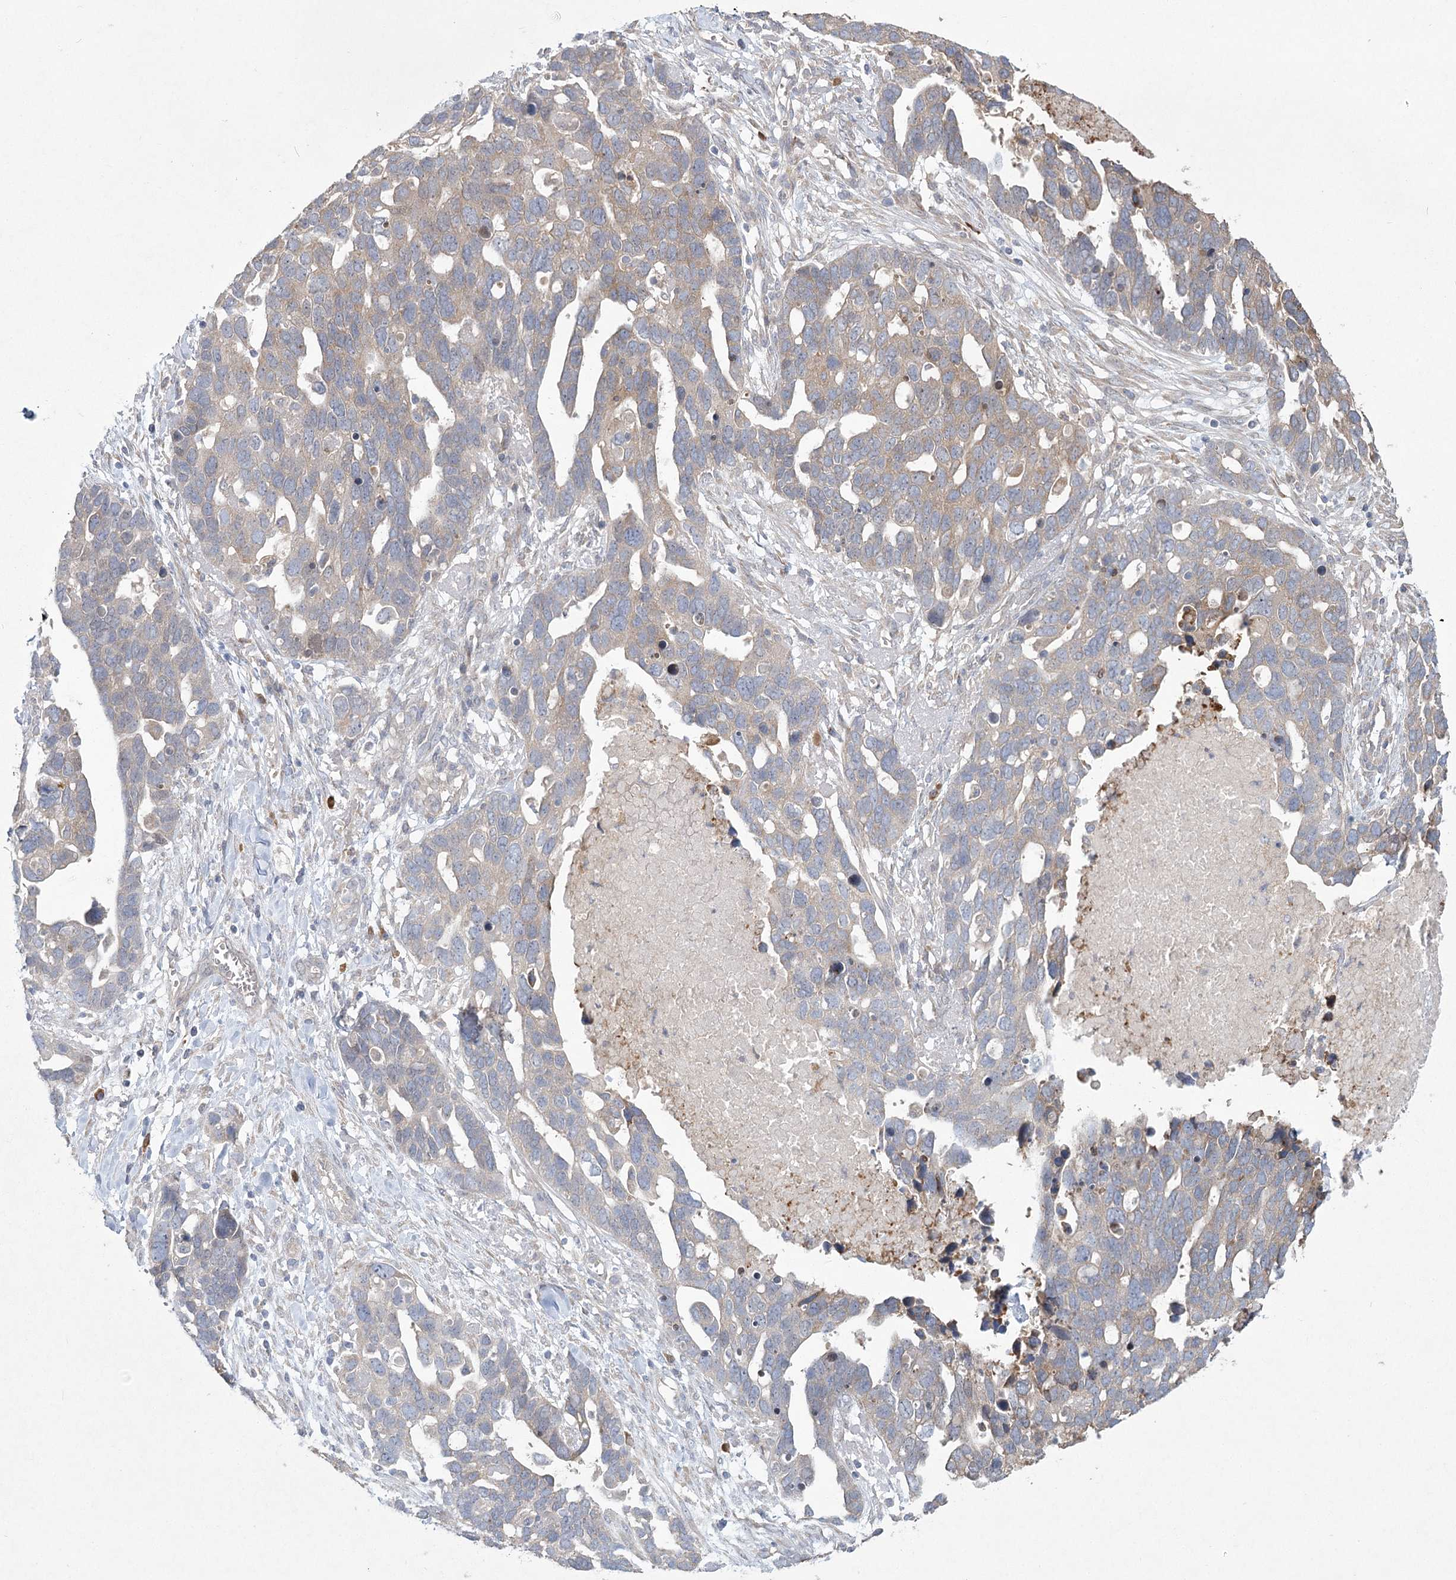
{"staining": {"intensity": "weak", "quantity": ">75%", "location": "cytoplasmic/membranous"}, "tissue": "ovarian cancer", "cell_type": "Tumor cells", "image_type": "cancer", "snomed": [{"axis": "morphology", "description": "Cystadenocarcinoma, serous, NOS"}, {"axis": "topography", "description": "Ovary"}], "caption": "Immunohistochemistry (IHC) photomicrograph of neoplastic tissue: serous cystadenocarcinoma (ovarian) stained using IHC reveals low levels of weak protein expression localized specifically in the cytoplasmic/membranous of tumor cells, appearing as a cytoplasmic/membranous brown color.", "gene": "CAMTA1", "patient": {"sex": "female", "age": 54}}